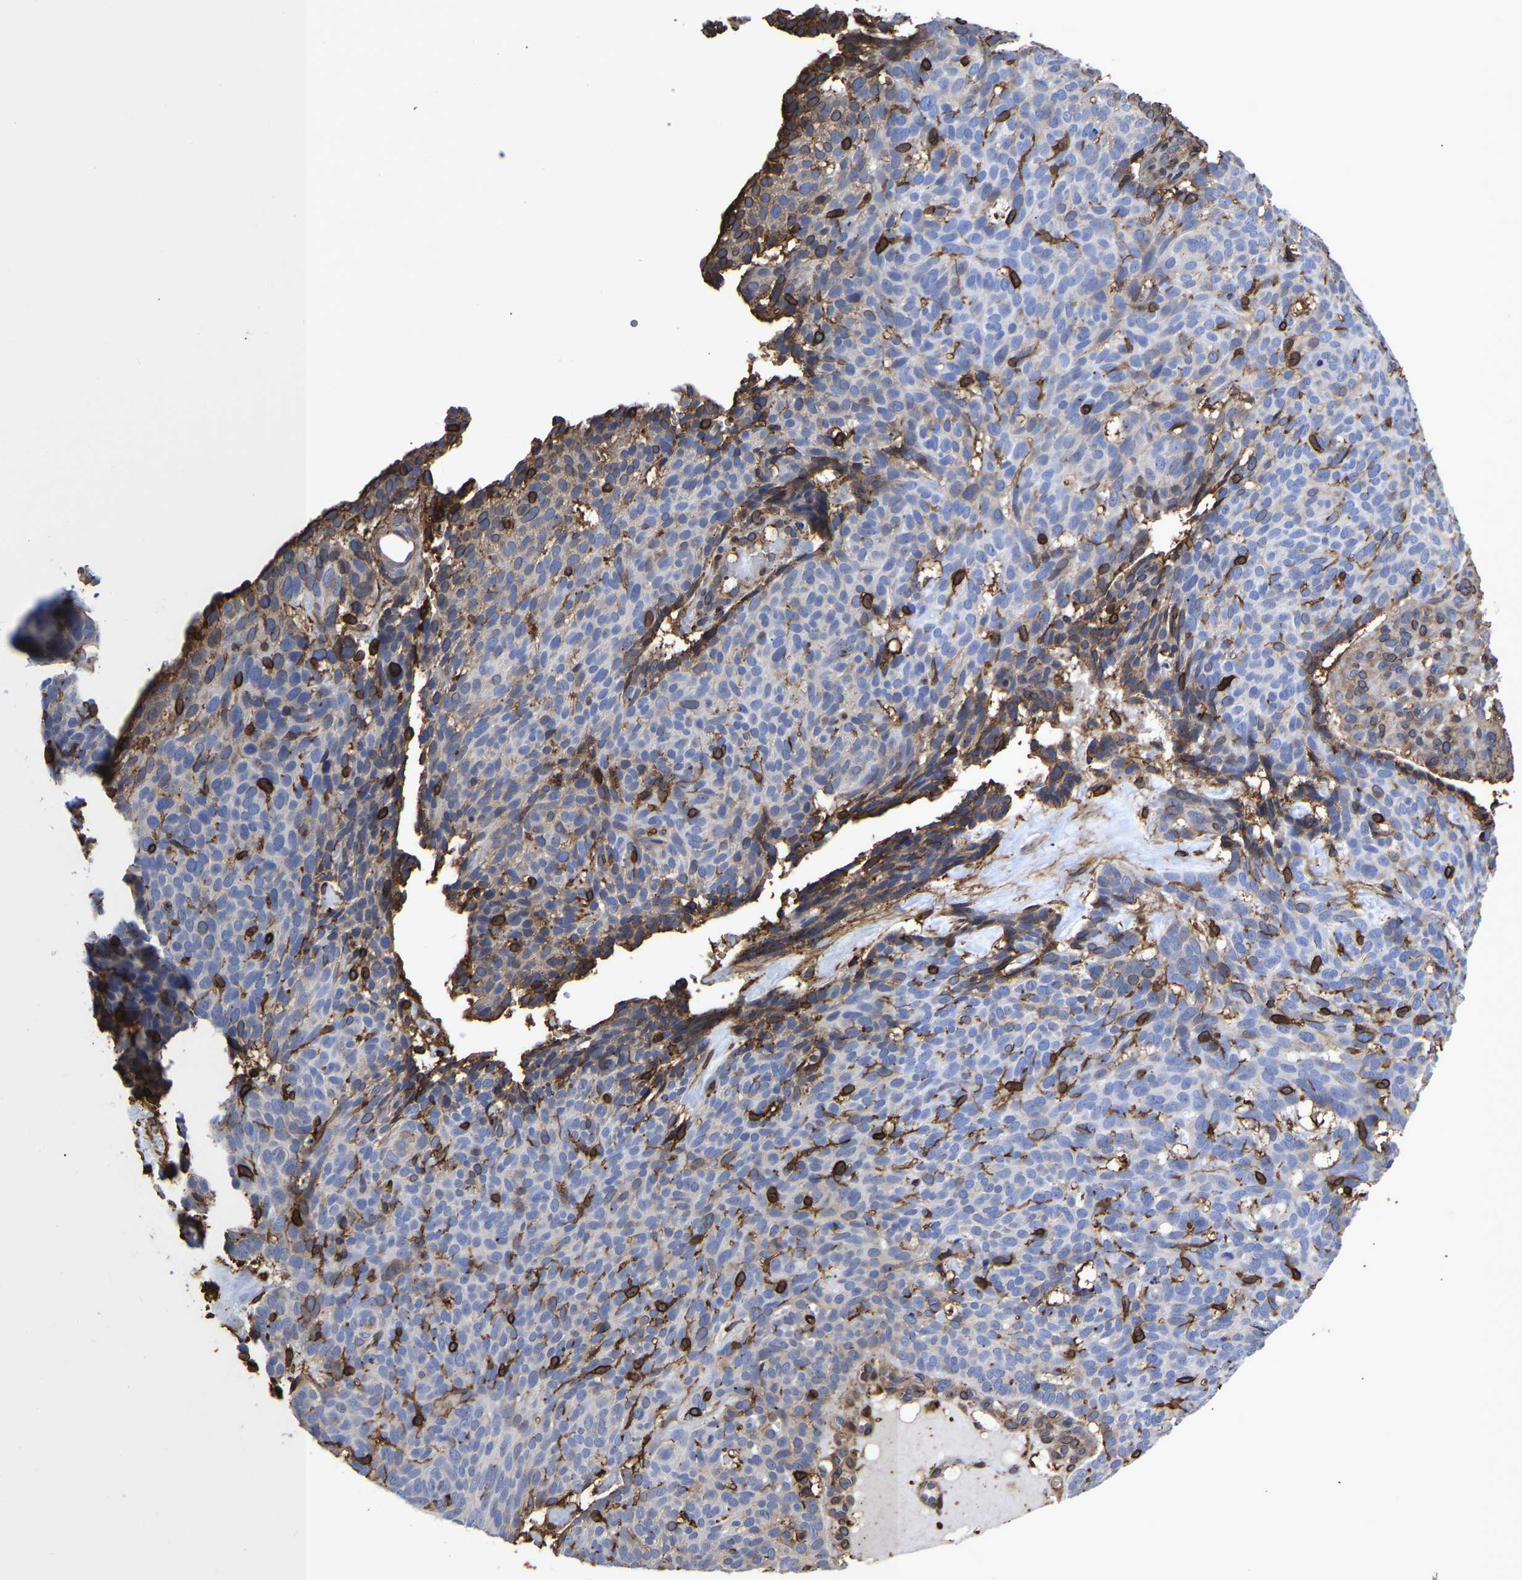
{"staining": {"intensity": "negative", "quantity": "none", "location": "none"}, "tissue": "skin cancer", "cell_type": "Tumor cells", "image_type": "cancer", "snomed": [{"axis": "morphology", "description": "Basal cell carcinoma"}, {"axis": "topography", "description": "Skin"}], "caption": "A photomicrograph of human basal cell carcinoma (skin) is negative for staining in tumor cells.", "gene": "LIF", "patient": {"sex": "male", "age": 61}}